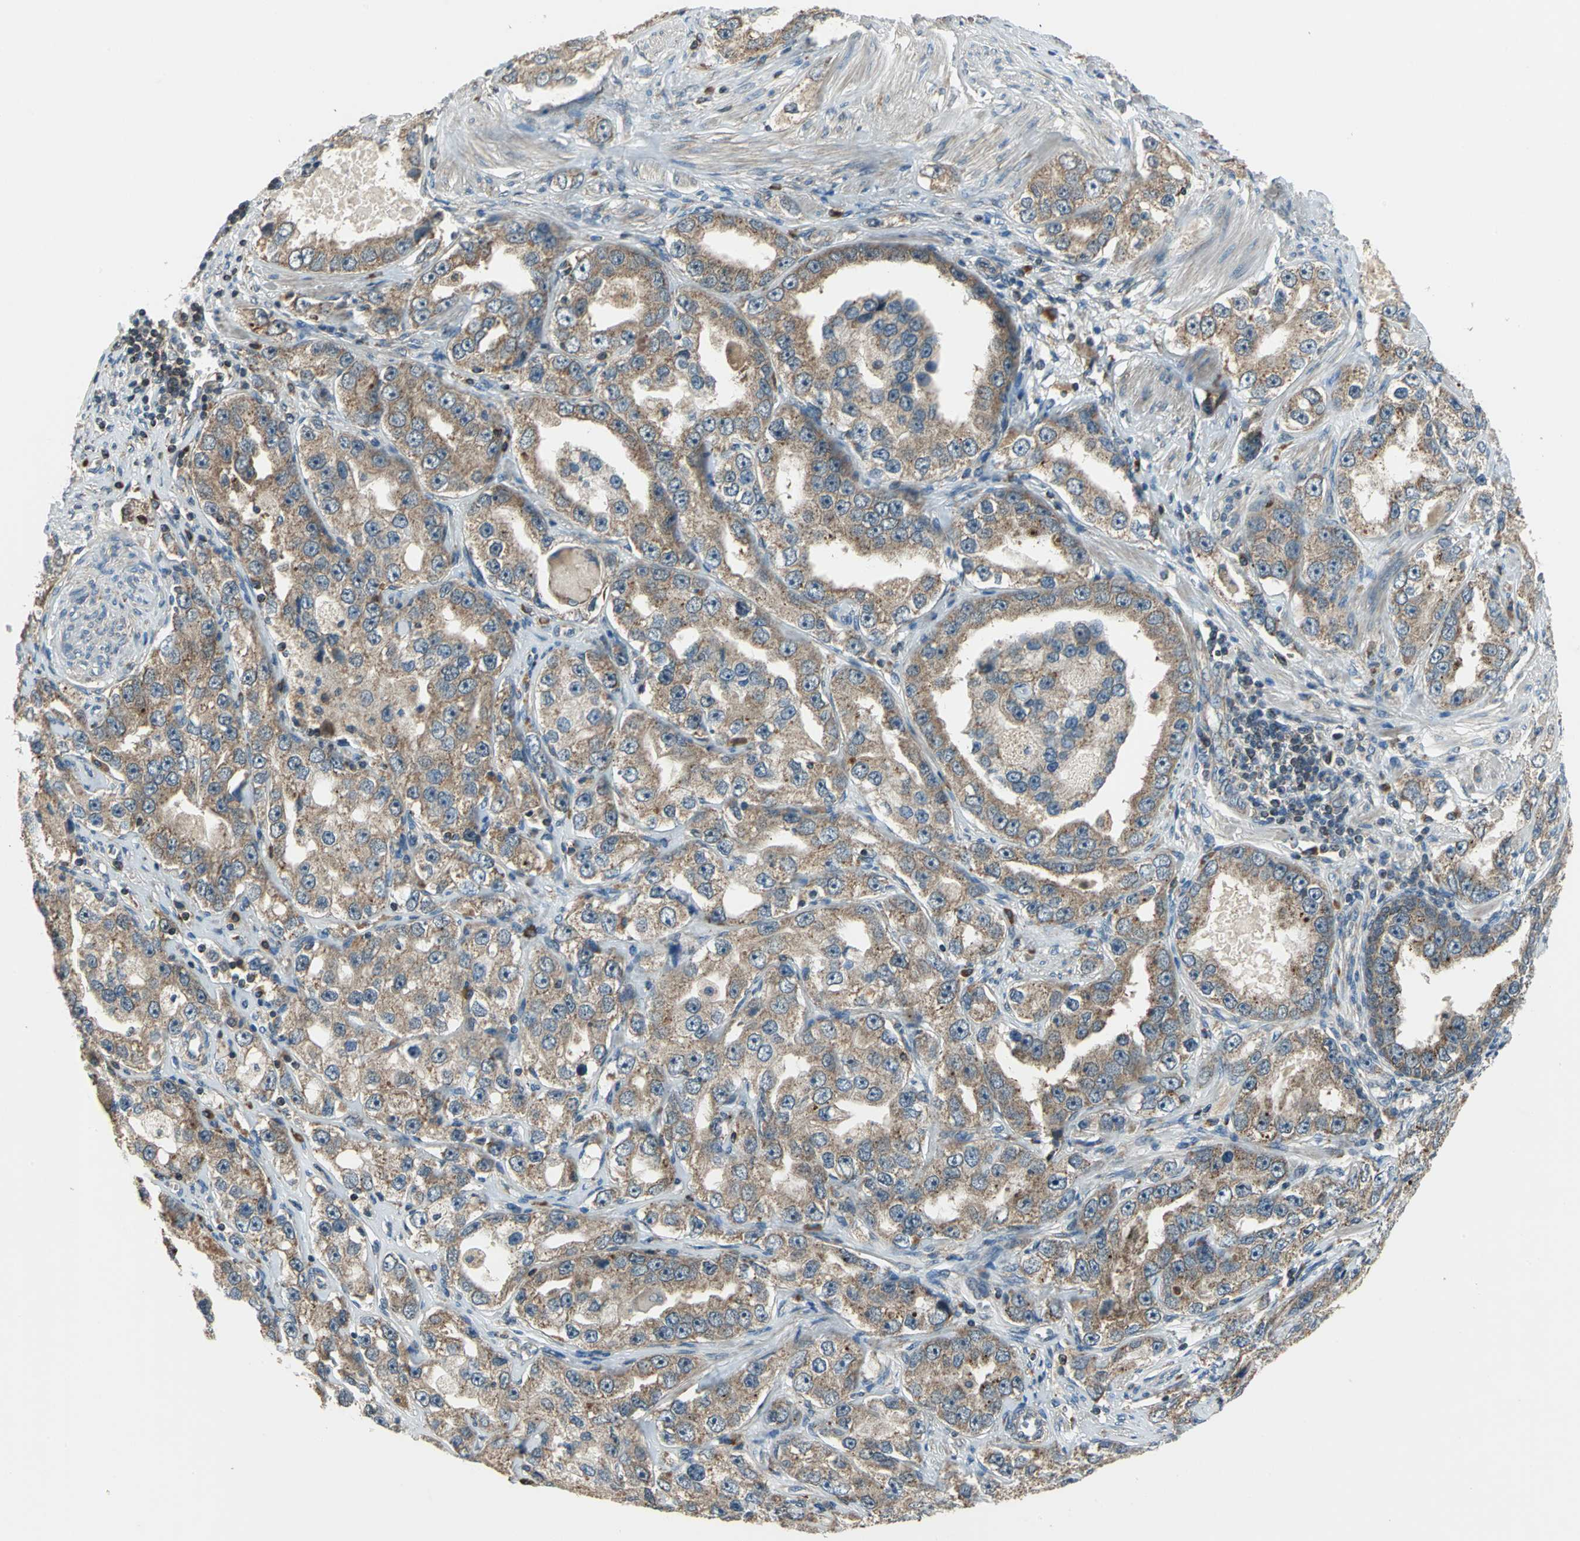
{"staining": {"intensity": "moderate", "quantity": ">75%", "location": "cytoplasmic/membranous"}, "tissue": "prostate cancer", "cell_type": "Tumor cells", "image_type": "cancer", "snomed": [{"axis": "morphology", "description": "Adenocarcinoma, High grade"}, {"axis": "topography", "description": "Prostate"}], "caption": "Protein analysis of prostate cancer tissue demonstrates moderate cytoplasmic/membranous positivity in about >75% of tumor cells. The staining was performed using DAB (3,3'-diaminobenzidine), with brown indicating positive protein expression. Nuclei are stained blue with hematoxylin.", "gene": "TRAK1", "patient": {"sex": "male", "age": 63}}